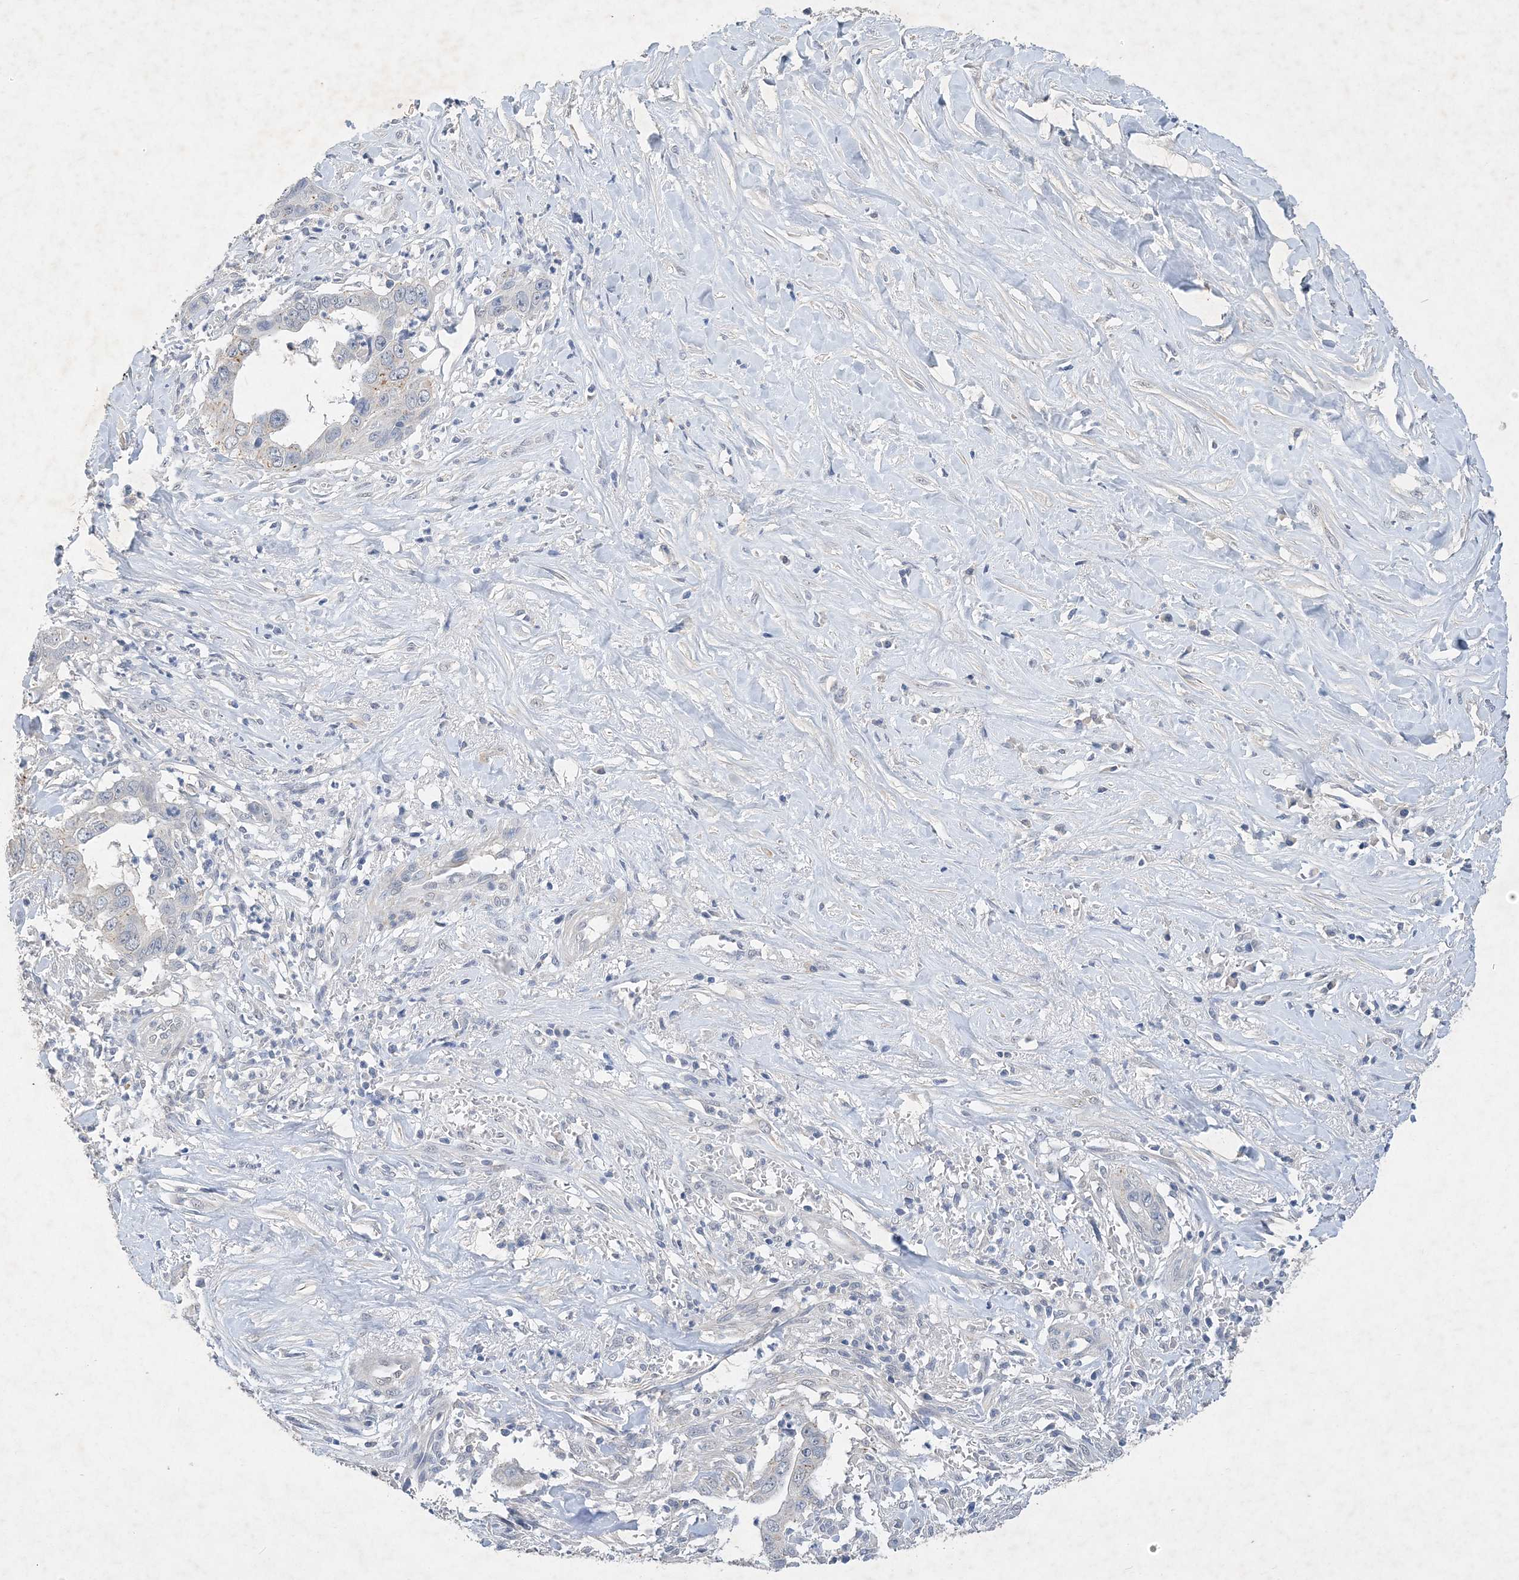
{"staining": {"intensity": "negative", "quantity": "none", "location": "none"}, "tissue": "liver cancer", "cell_type": "Tumor cells", "image_type": "cancer", "snomed": [{"axis": "morphology", "description": "Cholangiocarcinoma"}, {"axis": "topography", "description": "Liver"}], "caption": "DAB immunohistochemical staining of liver cancer (cholangiocarcinoma) exhibits no significant positivity in tumor cells.", "gene": "C11orf58", "patient": {"sex": "female", "age": 79}}